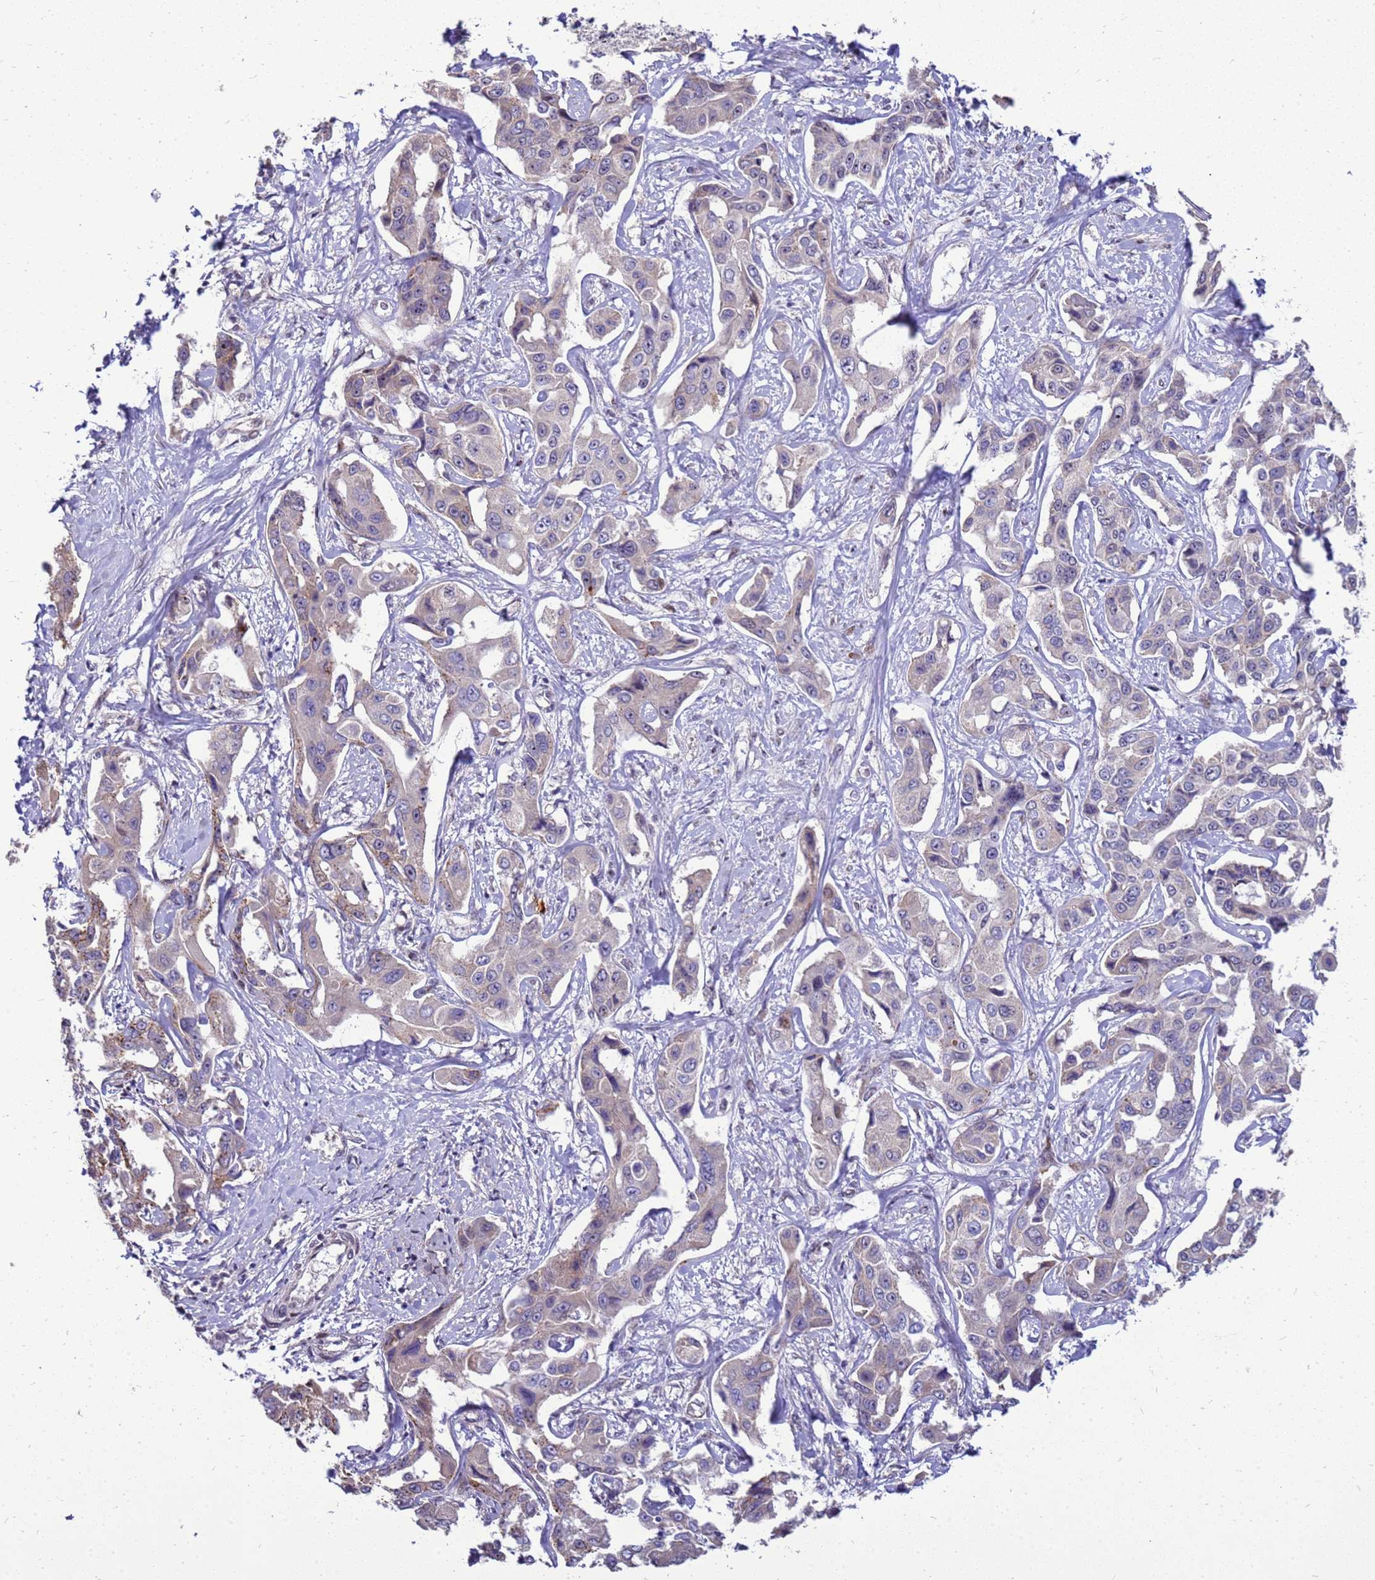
{"staining": {"intensity": "weak", "quantity": "<25%", "location": "cytoplasmic/membranous"}, "tissue": "liver cancer", "cell_type": "Tumor cells", "image_type": "cancer", "snomed": [{"axis": "morphology", "description": "Cholangiocarcinoma"}, {"axis": "topography", "description": "Liver"}], "caption": "Immunohistochemical staining of liver cancer (cholangiocarcinoma) shows no significant positivity in tumor cells.", "gene": "RSPO1", "patient": {"sex": "male", "age": 59}}